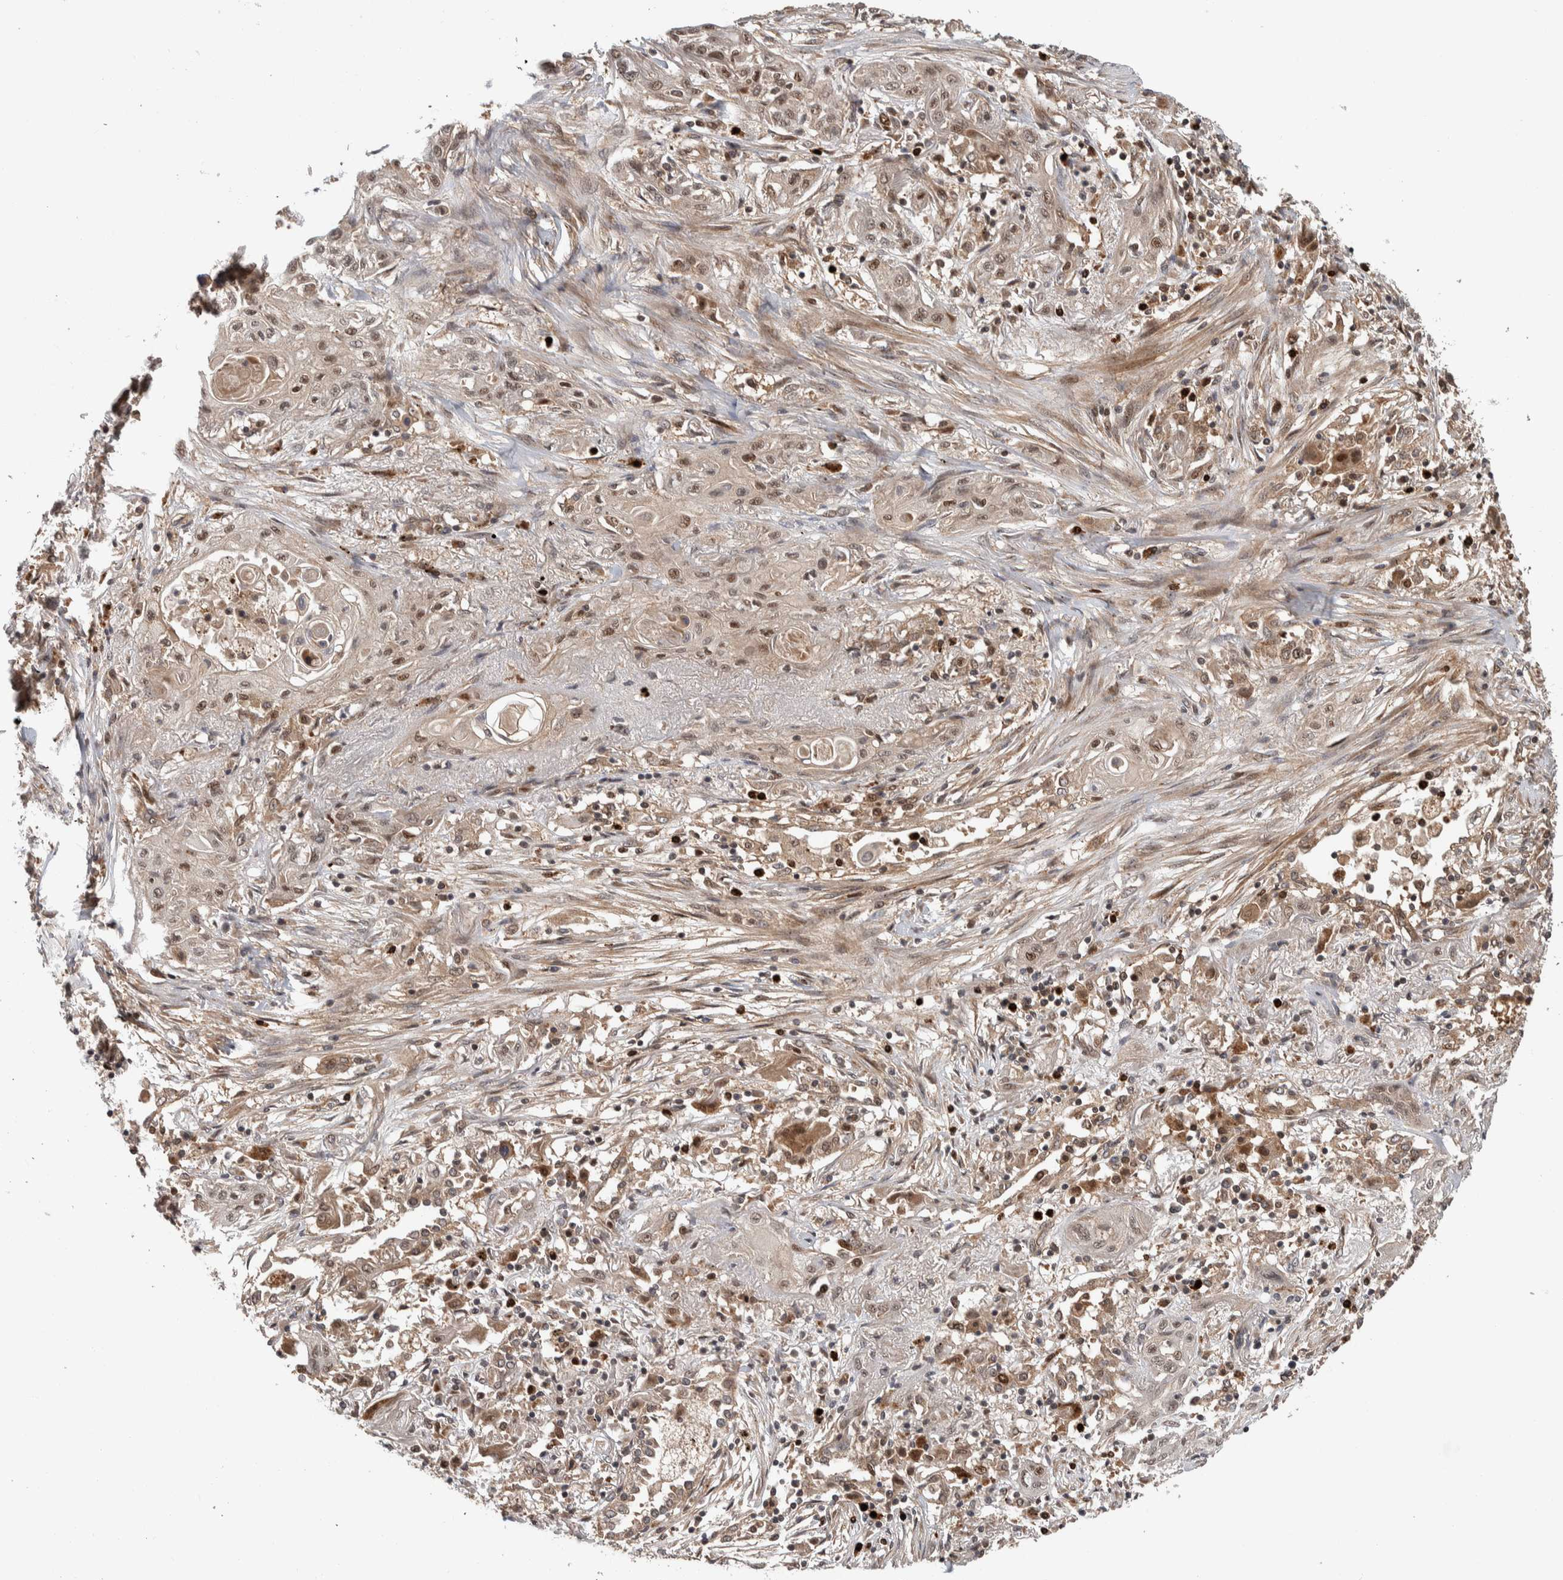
{"staining": {"intensity": "weak", "quantity": ">75%", "location": "nuclear"}, "tissue": "lung cancer", "cell_type": "Tumor cells", "image_type": "cancer", "snomed": [{"axis": "morphology", "description": "Squamous cell carcinoma, NOS"}, {"axis": "topography", "description": "Lung"}], "caption": "A photomicrograph showing weak nuclear positivity in about >75% of tumor cells in lung cancer, as visualized by brown immunohistochemical staining.", "gene": "RPS6KA4", "patient": {"sex": "female", "age": 47}}